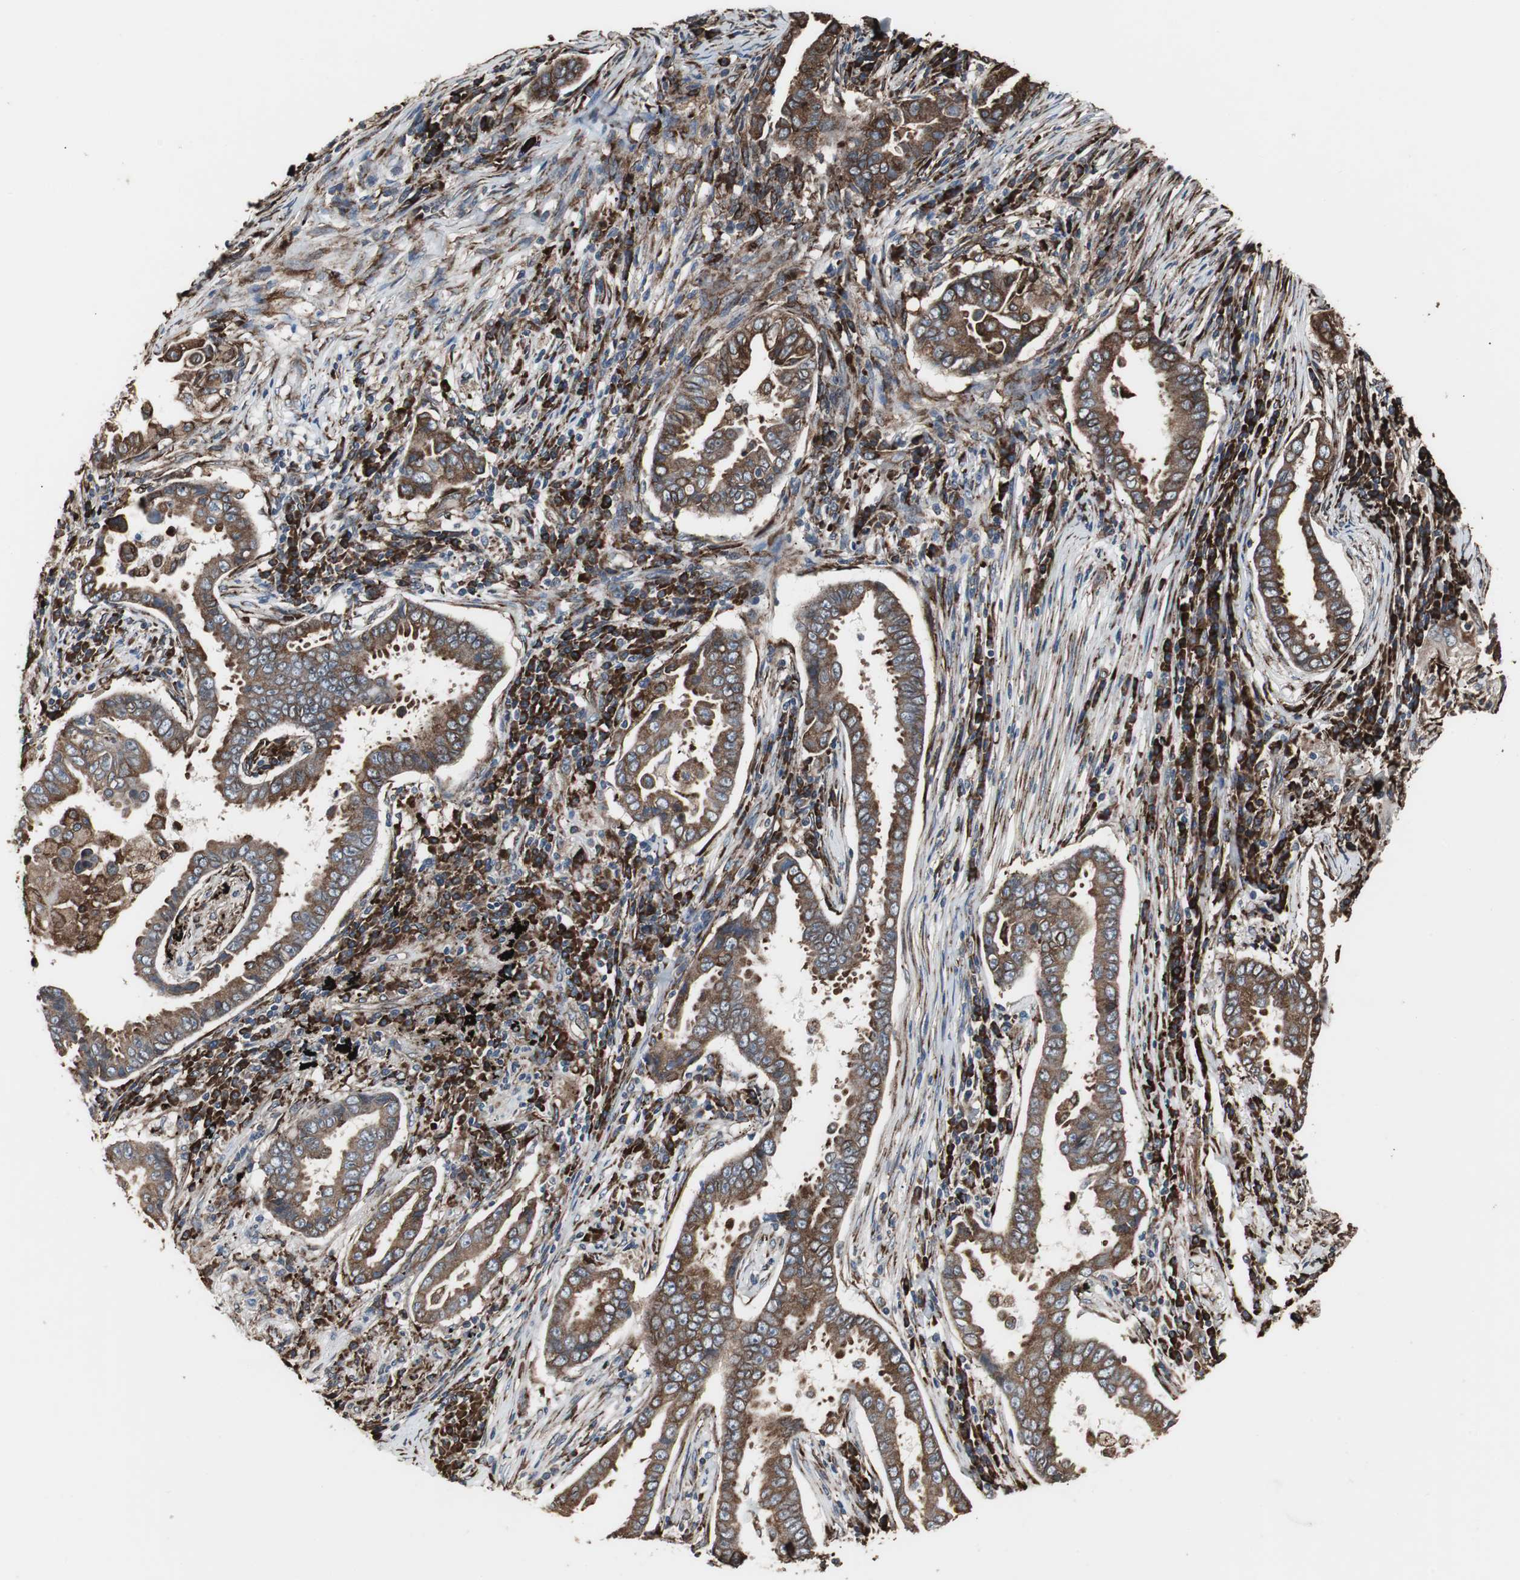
{"staining": {"intensity": "moderate", "quantity": ">75%", "location": "cytoplasmic/membranous"}, "tissue": "lung cancer", "cell_type": "Tumor cells", "image_type": "cancer", "snomed": [{"axis": "morphology", "description": "Normal tissue, NOS"}, {"axis": "morphology", "description": "Inflammation, NOS"}, {"axis": "morphology", "description": "Adenocarcinoma, NOS"}, {"axis": "topography", "description": "Lung"}], "caption": "Moderate cytoplasmic/membranous positivity for a protein is seen in about >75% of tumor cells of lung adenocarcinoma using IHC.", "gene": "CALU", "patient": {"sex": "female", "age": 64}}